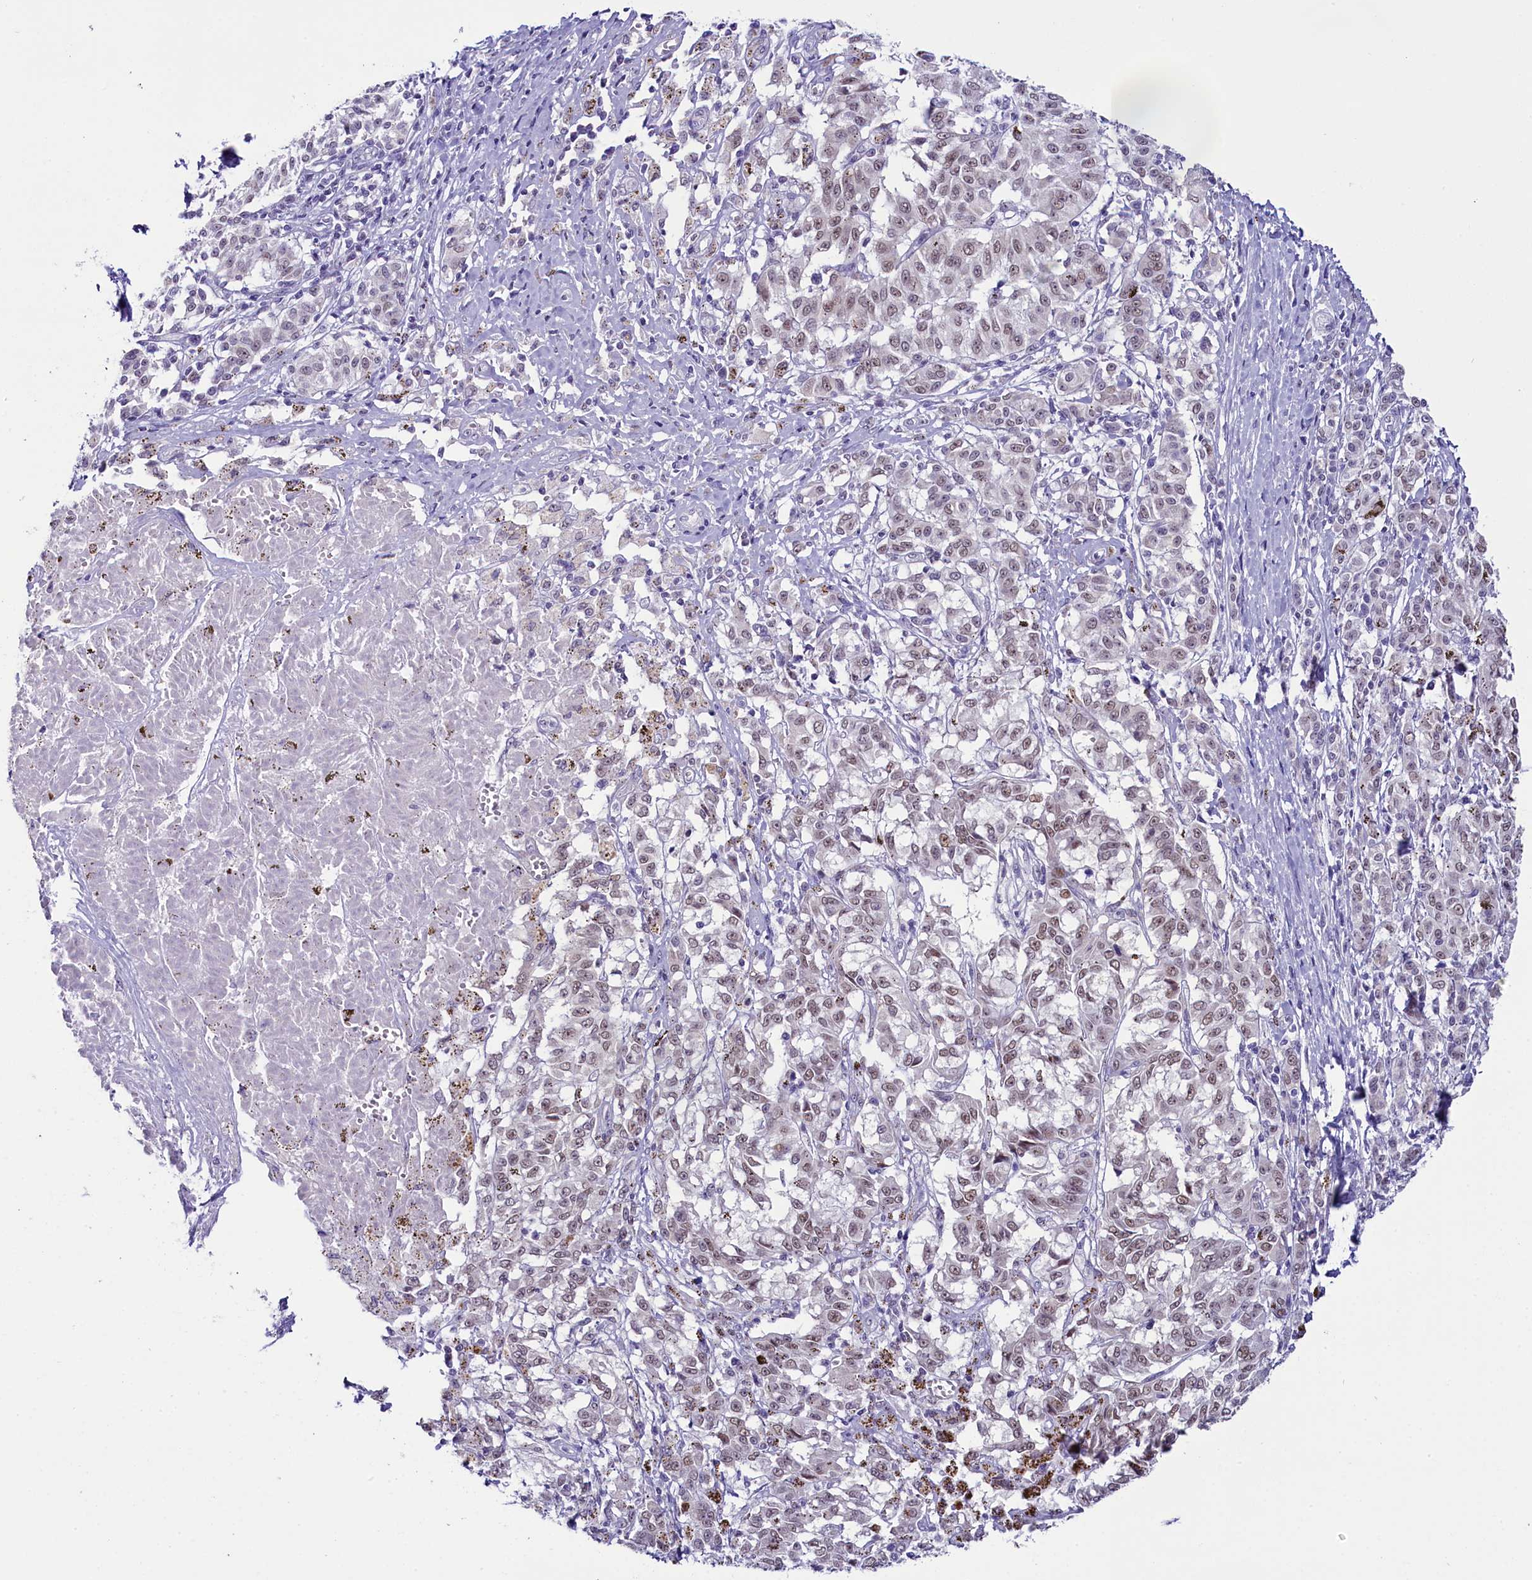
{"staining": {"intensity": "weak", "quantity": "25%-75%", "location": "nuclear"}, "tissue": "melanoma", "cell_type": "Tumor cells", "image_type": "cancer", "snomed": [{"axis": "morphology", "description": "Malignant melanoma, NOS"}, {"axis": "topography", "description": "Skin"}], "caption": "An image of human malignant melanoma stained for a protein exhibits weak nuclear brown staining in tumor cells. Using DAB (3,3'-diaminobenzidine) (brown) and hematoxylin (blue) stains, captured at high magnification using brightfield microscopy.", "gene": "OSGEP", "patient": {"sex": "female", "age": 72}}